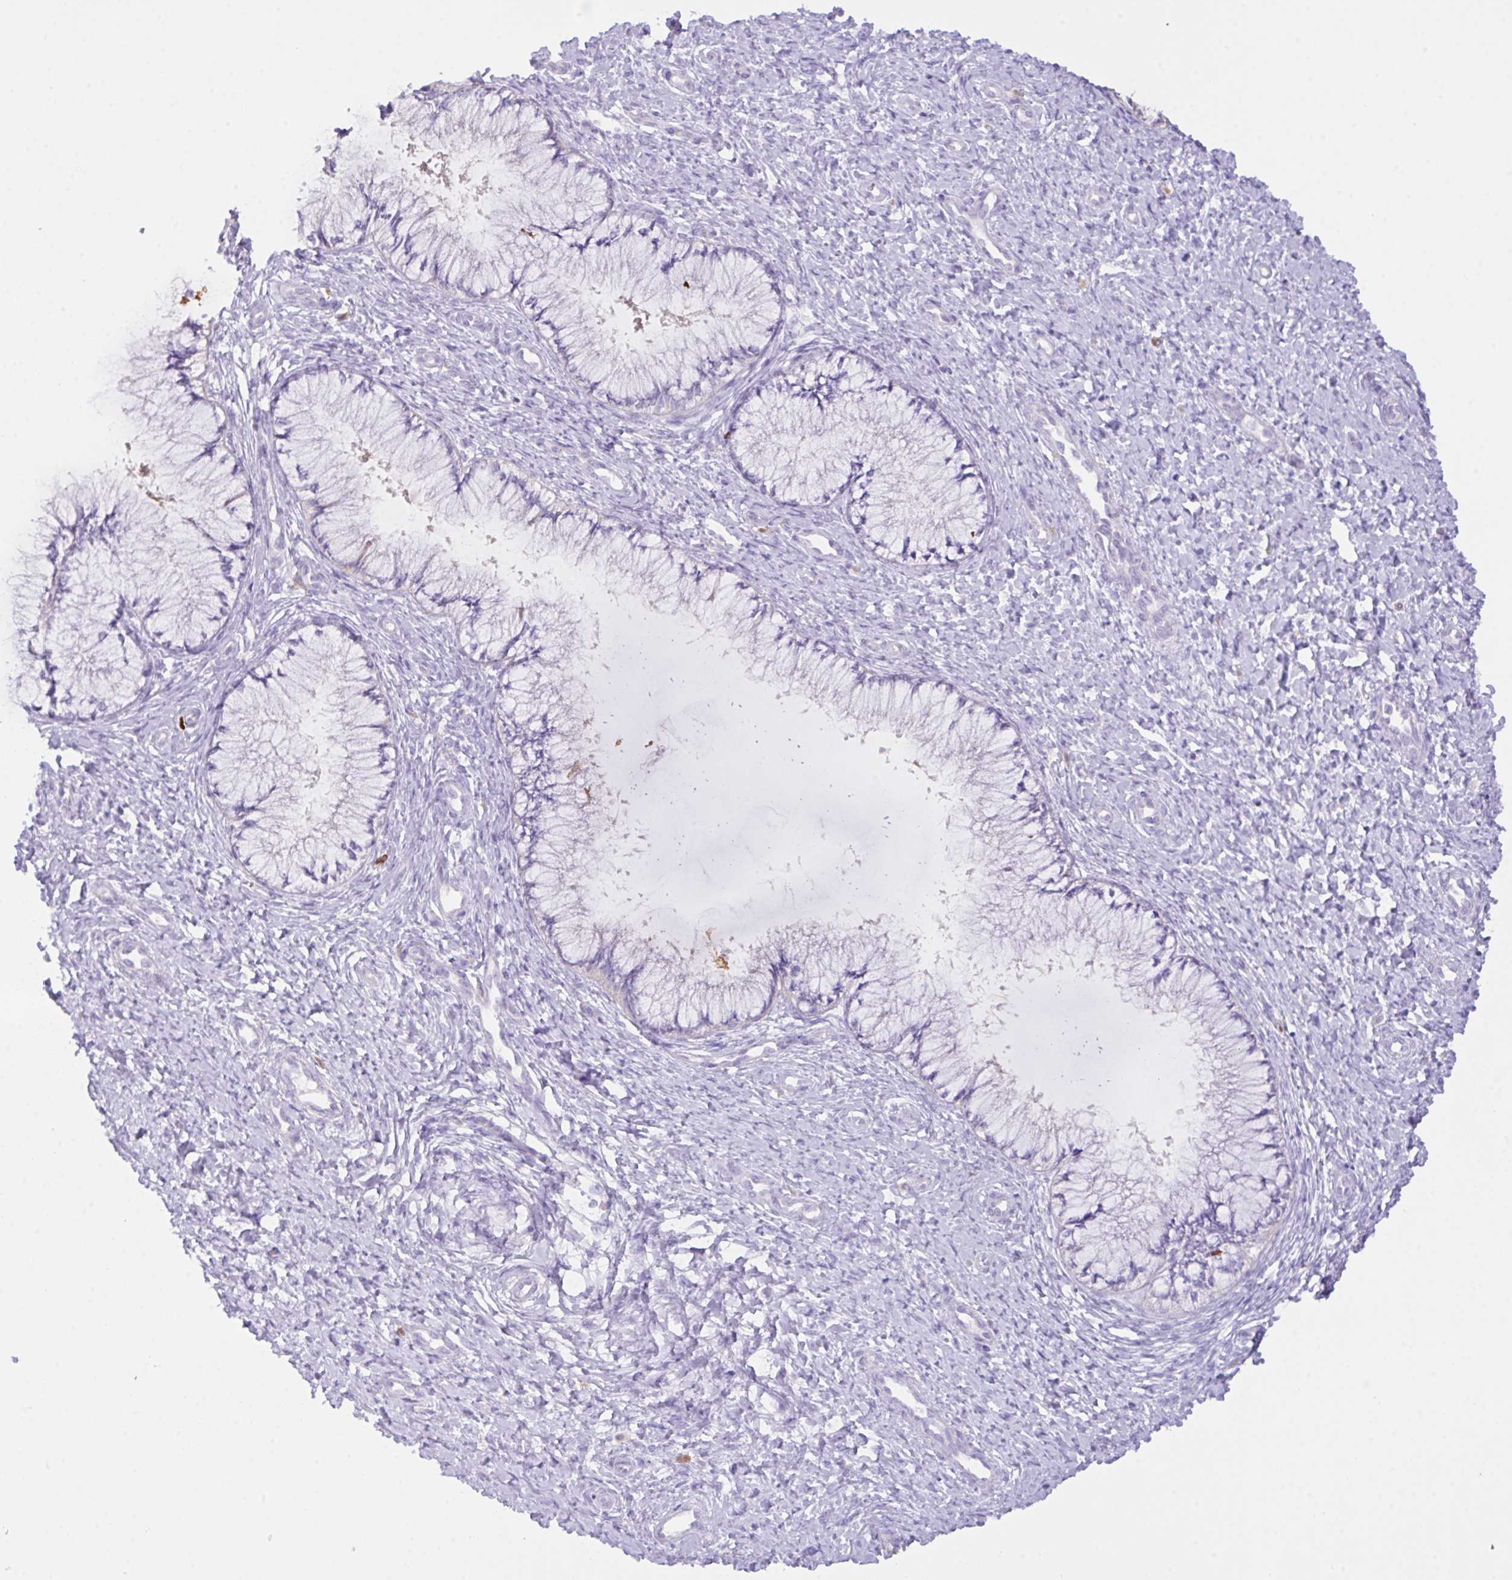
{"staining": {"intensity": "negative", "quantity": "none", "location": "none"}, "tissue": "cervix", "cell_type": "Glandular cells", "image_type": "normal", "snomed": [{"axis": "morphology", "description": "Normal tissue, NOS"}, {"axis": "topography", "description": "Cervix"}], "caption": "Human cervix stained for a protein using immunohistochemistry exhibits no positivity in glandular cells.", "gene": "CST11", "patient": {"sex": "female", "age": 37}}